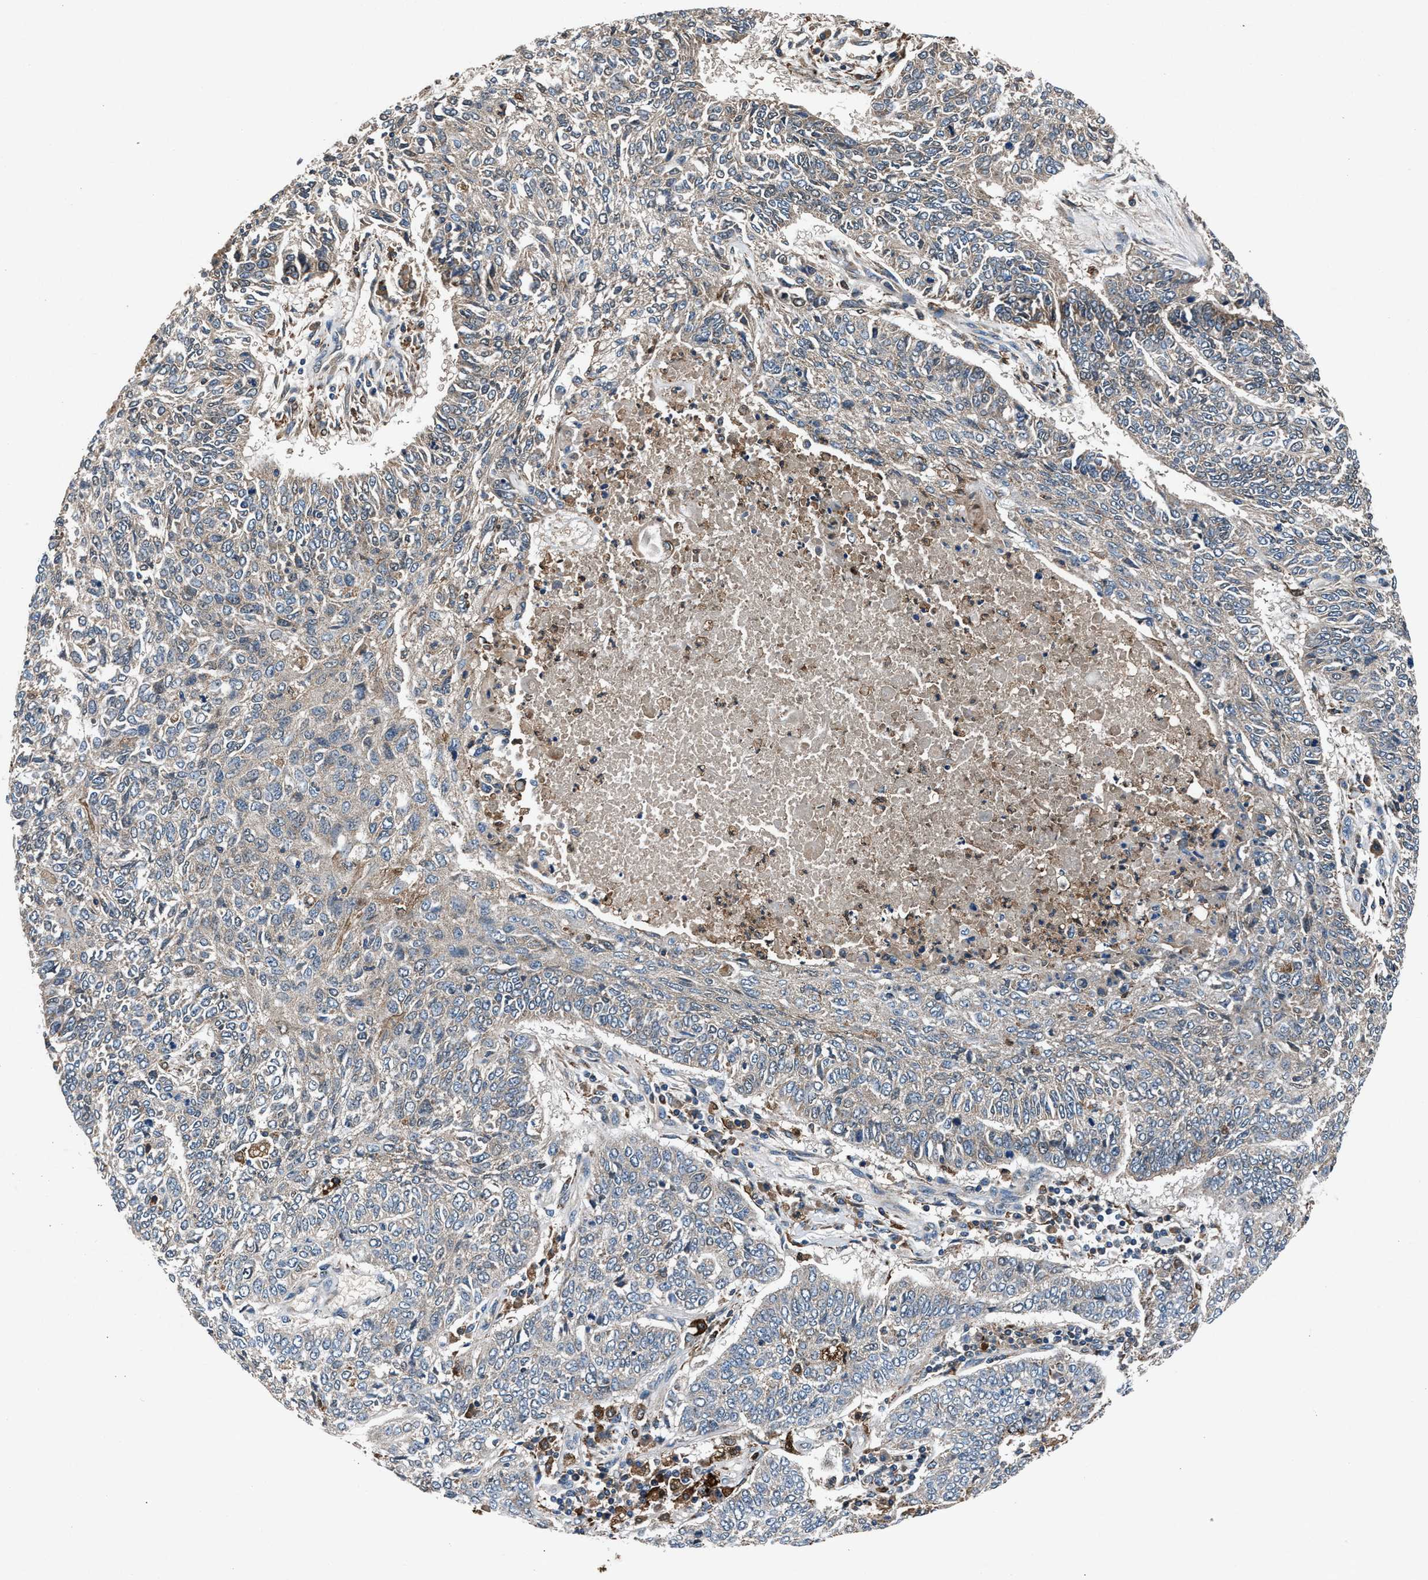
{"staining": {"intensity": "weak", "quantity": "<25%", "location": "cytoplasmic/membranous"}, "tissue": "lung cancer", "cell_type": "Tumor cells", "image_type": "cancer", "snomed": [{"axis": "morphology", "description": "Normal tissue, NOS"}, {"axis": "morphology", "description": "Squamous cell carcinoma, NOS"}, {"axis": "topography", "description": "Cartilage tissue"}, {"axis": "topography", "description": "Bronchus"}, {"axis": "topography", "description": "Lung"}], "caption": "A high-resolution image shows IHC staining of lung cancer, which shows no significant expression in tumor cells.", "gene": "FAM221A", "patient": {"sex": "female", "age": 49}}